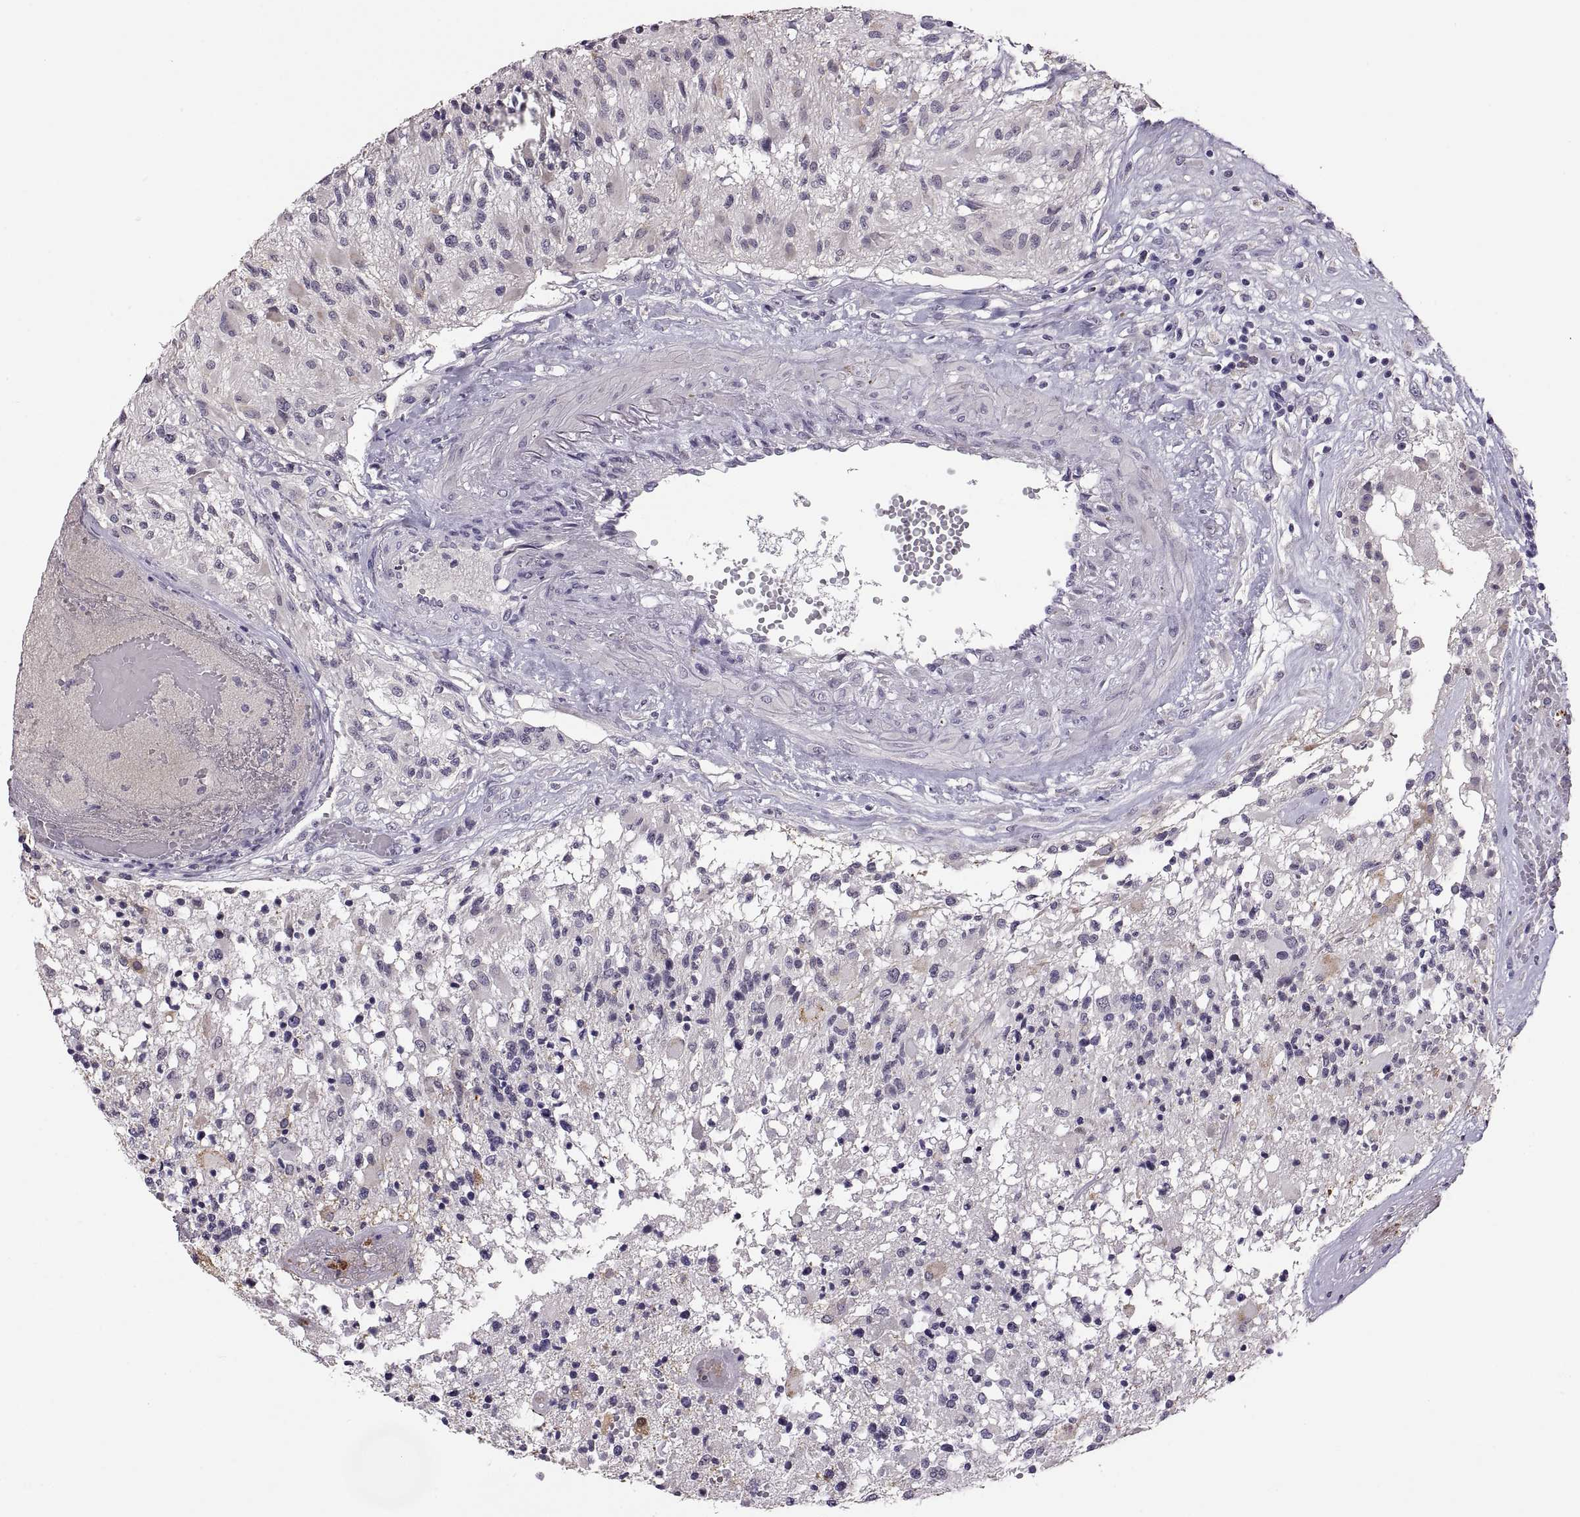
{"staining": {"intensity": "negative", "quantity": "none", "location": "none"}, "tissue": "glioma", "cell_type": "Tumor cells", "image_type": "cancer", "snomed": [{"axis": "morphology", "description": "Glioma, malignant, High grade"}, {"axis": "topography", "description": "Brain"}], "caption": "Tumor cells are negative for protein expression in human glioma.", "gene": "MAGEB18", "patient": {"sex": "female", "age": 63}}